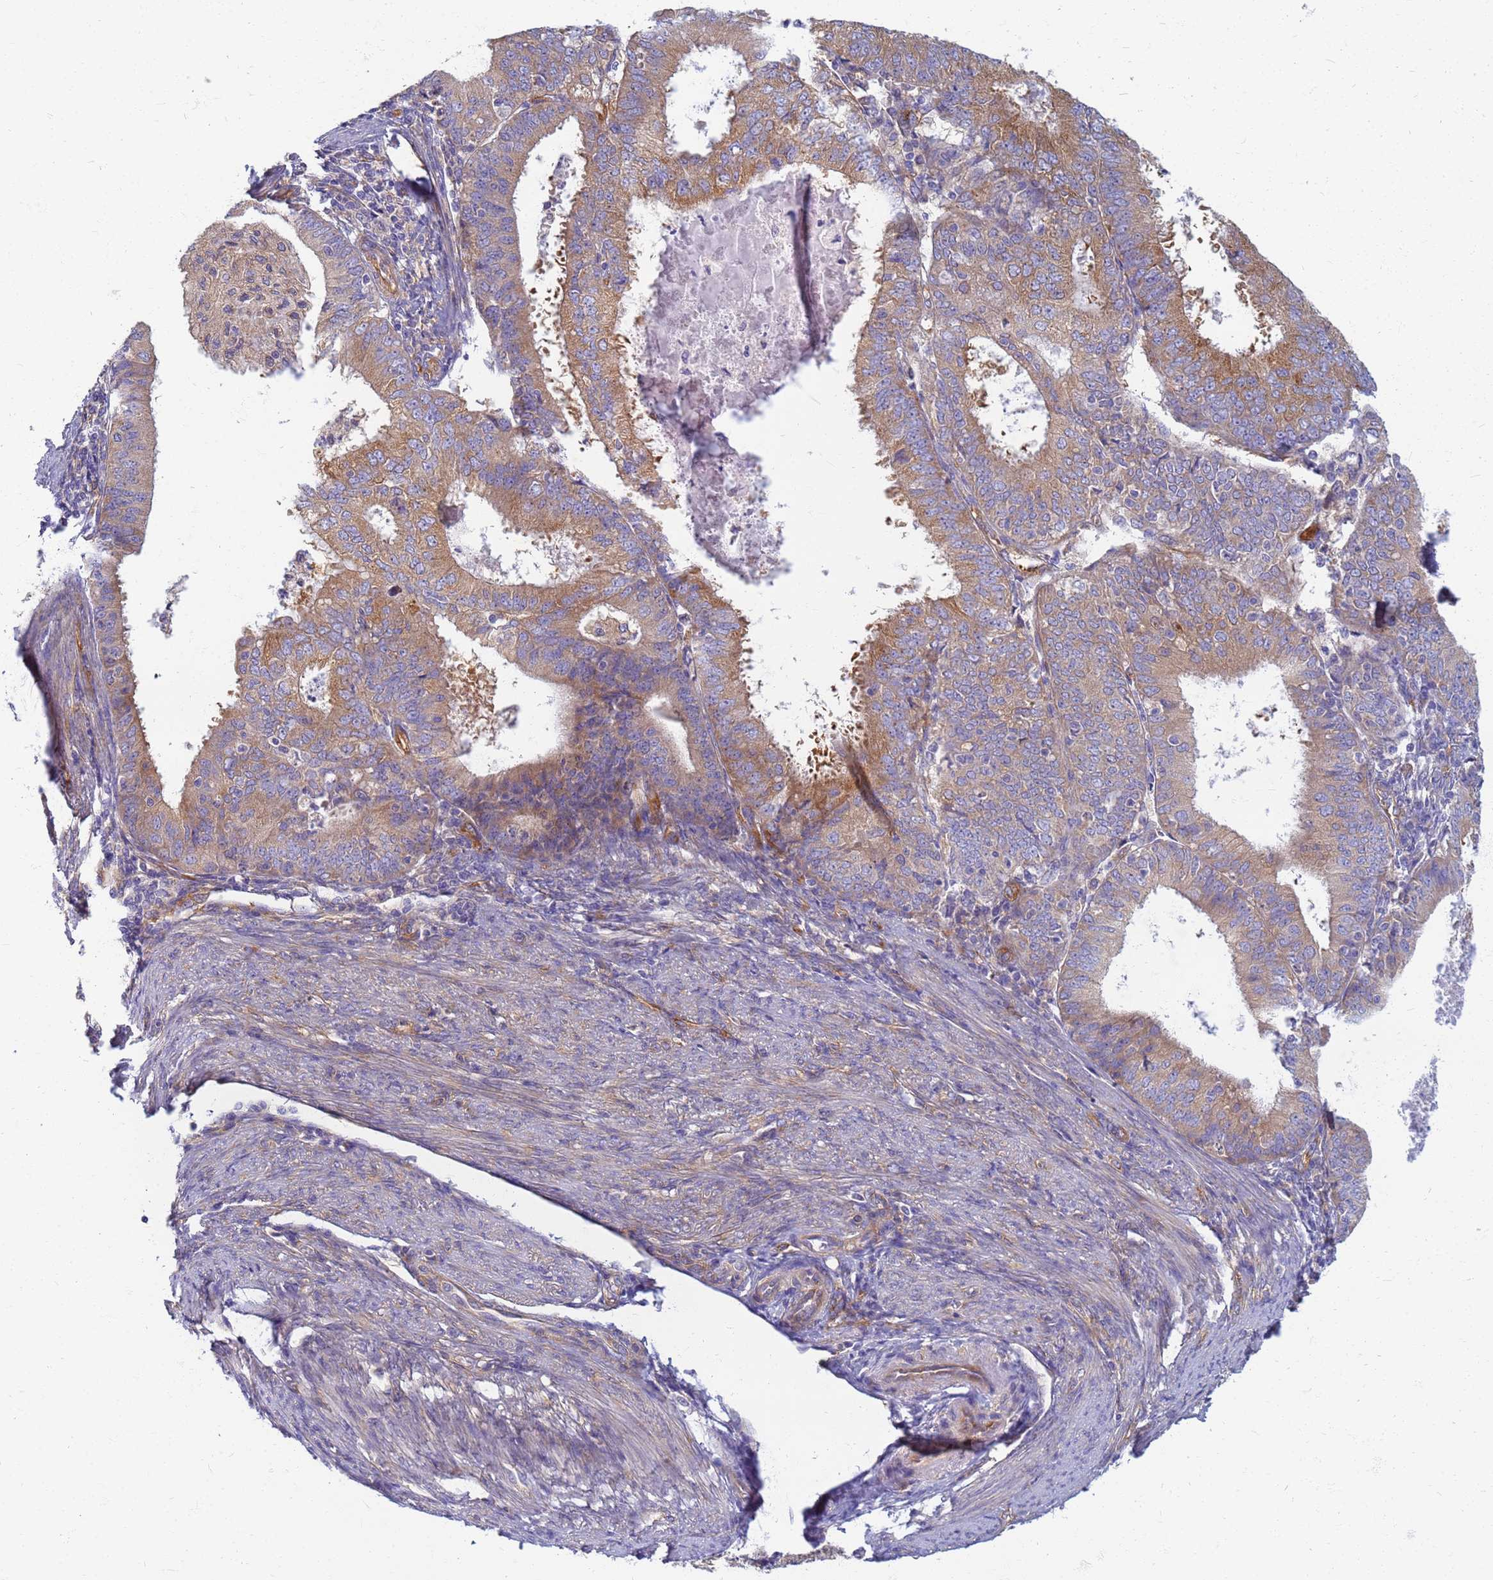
{"staining": {"intensity": "moderate", "quantity": ">75%", "location": "cytoplasmic/membranous"}, "tissue": "endometrial cancer", "cell_type": "Tumor cells", "image_type": "cancer", "snomed": [{"axis": "morphology", "description": "Adenocarcinoma, NOS"}, {"axis": "topography", "description": "Endometrium"}], "caption": "Human adenocarcinoma (endometrial) stained with a protein marker exhibits moderate staining in tumor cells.", "gene": "EEA1", "patient": {"sex": "female", "age": 57}}